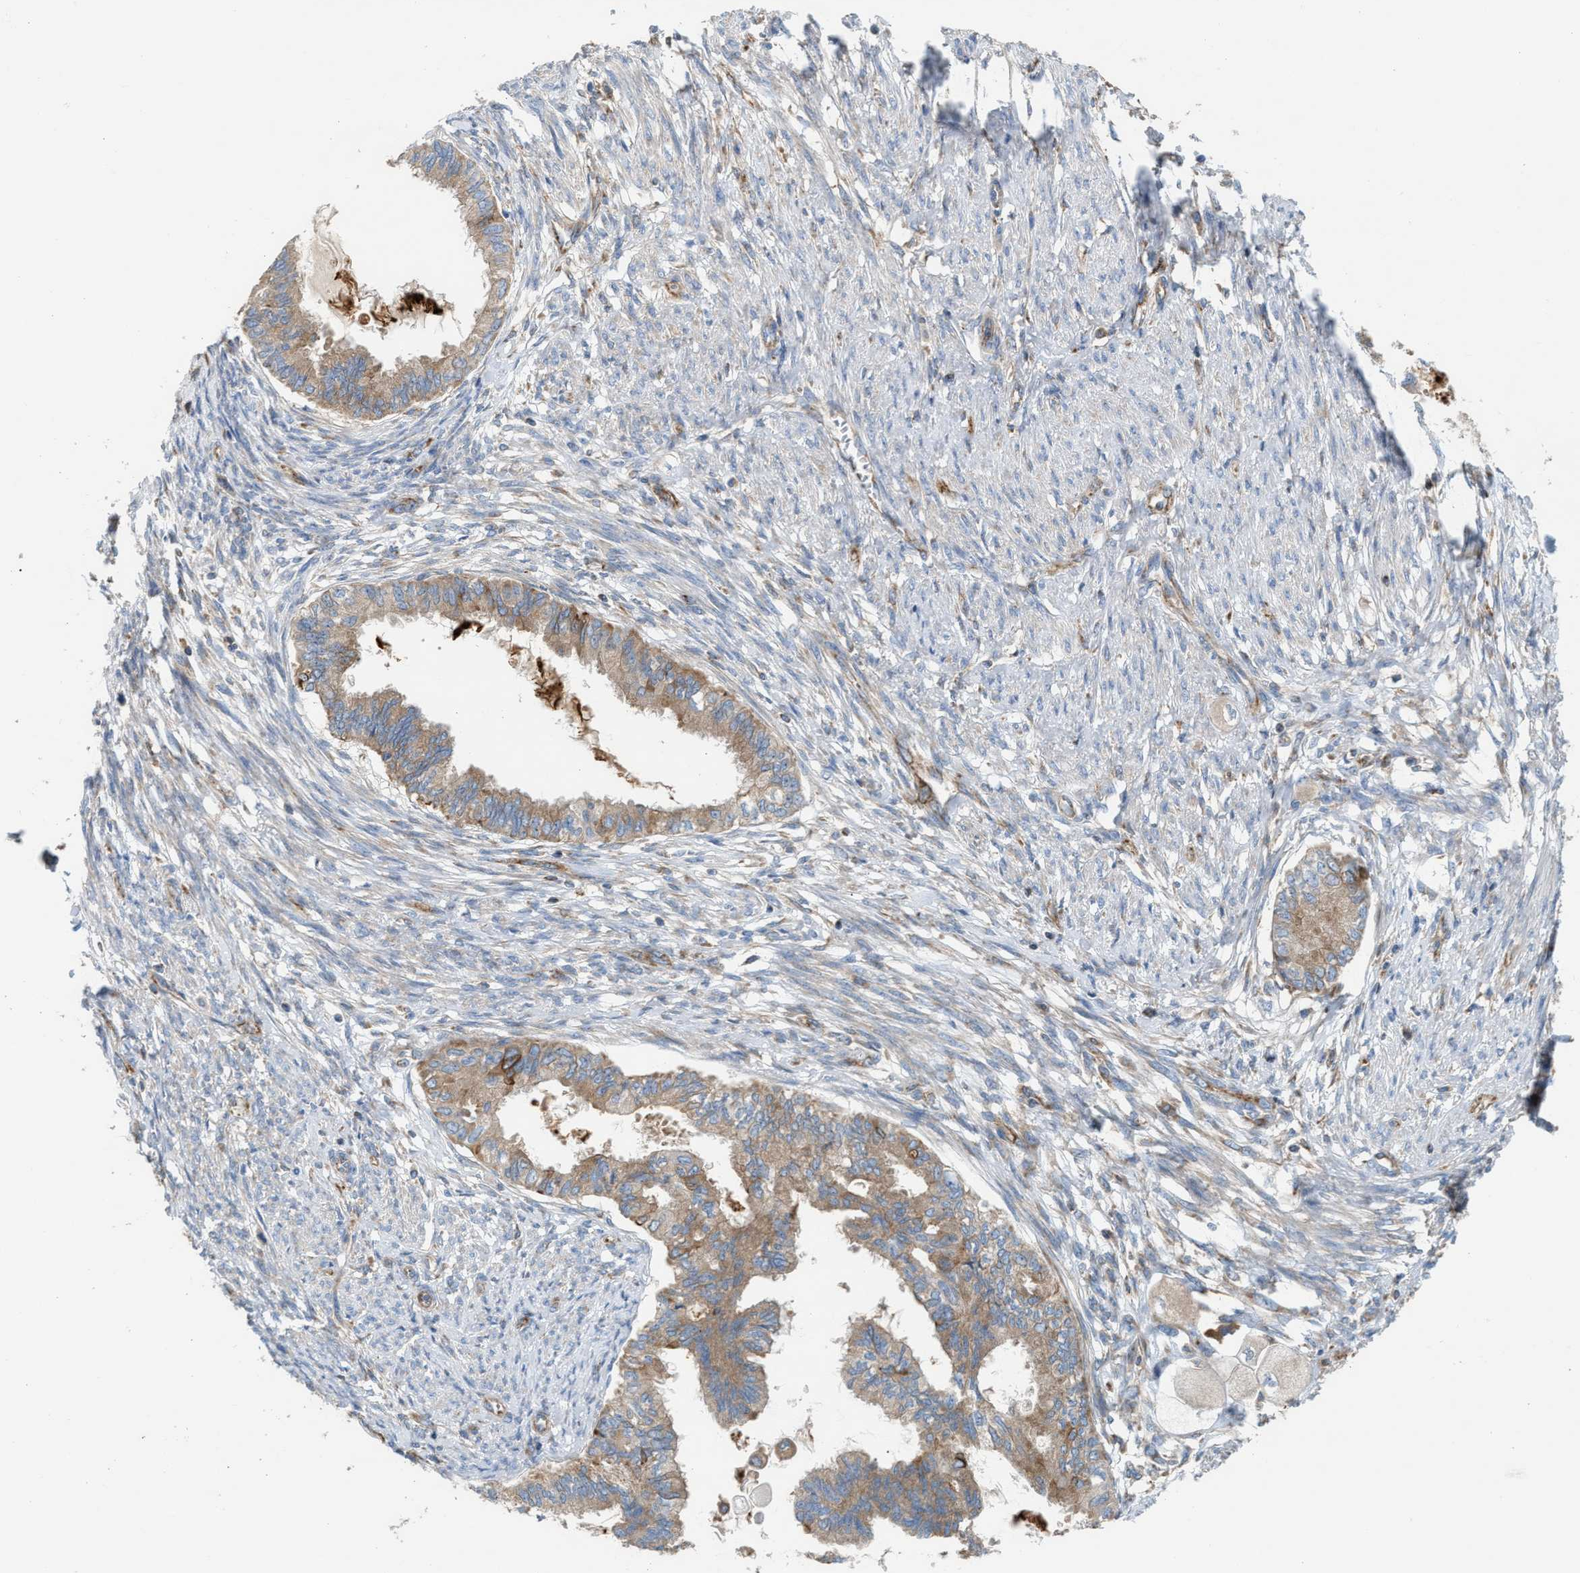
{"staining": {"intensity": "moderate", "quantity": ">75%", "location": "cytoplasmic/membranous"}, "tissue": "cervical cancer", "cell_type": "Tumor cells", "image_type": "cancer", "snomed": [{"axis": "morphology", "description": "Normal tissue, NOS"}, {"axis": "morphology", "description": "Adenocarcinoma, NOS"}, {"axis": "topography", "description": "Cervix"}, {"axis": "topography", "description": "Endometrium"}], "caption": "The micrograph demonstrates staining of adenocarcinoma (cervical), revealing moderate cytoplasmic/membranous protein positivity (brown color) within tumor cells.", "gene": "TBC1D15", "patient": {"sex": "female", "age": 86}}